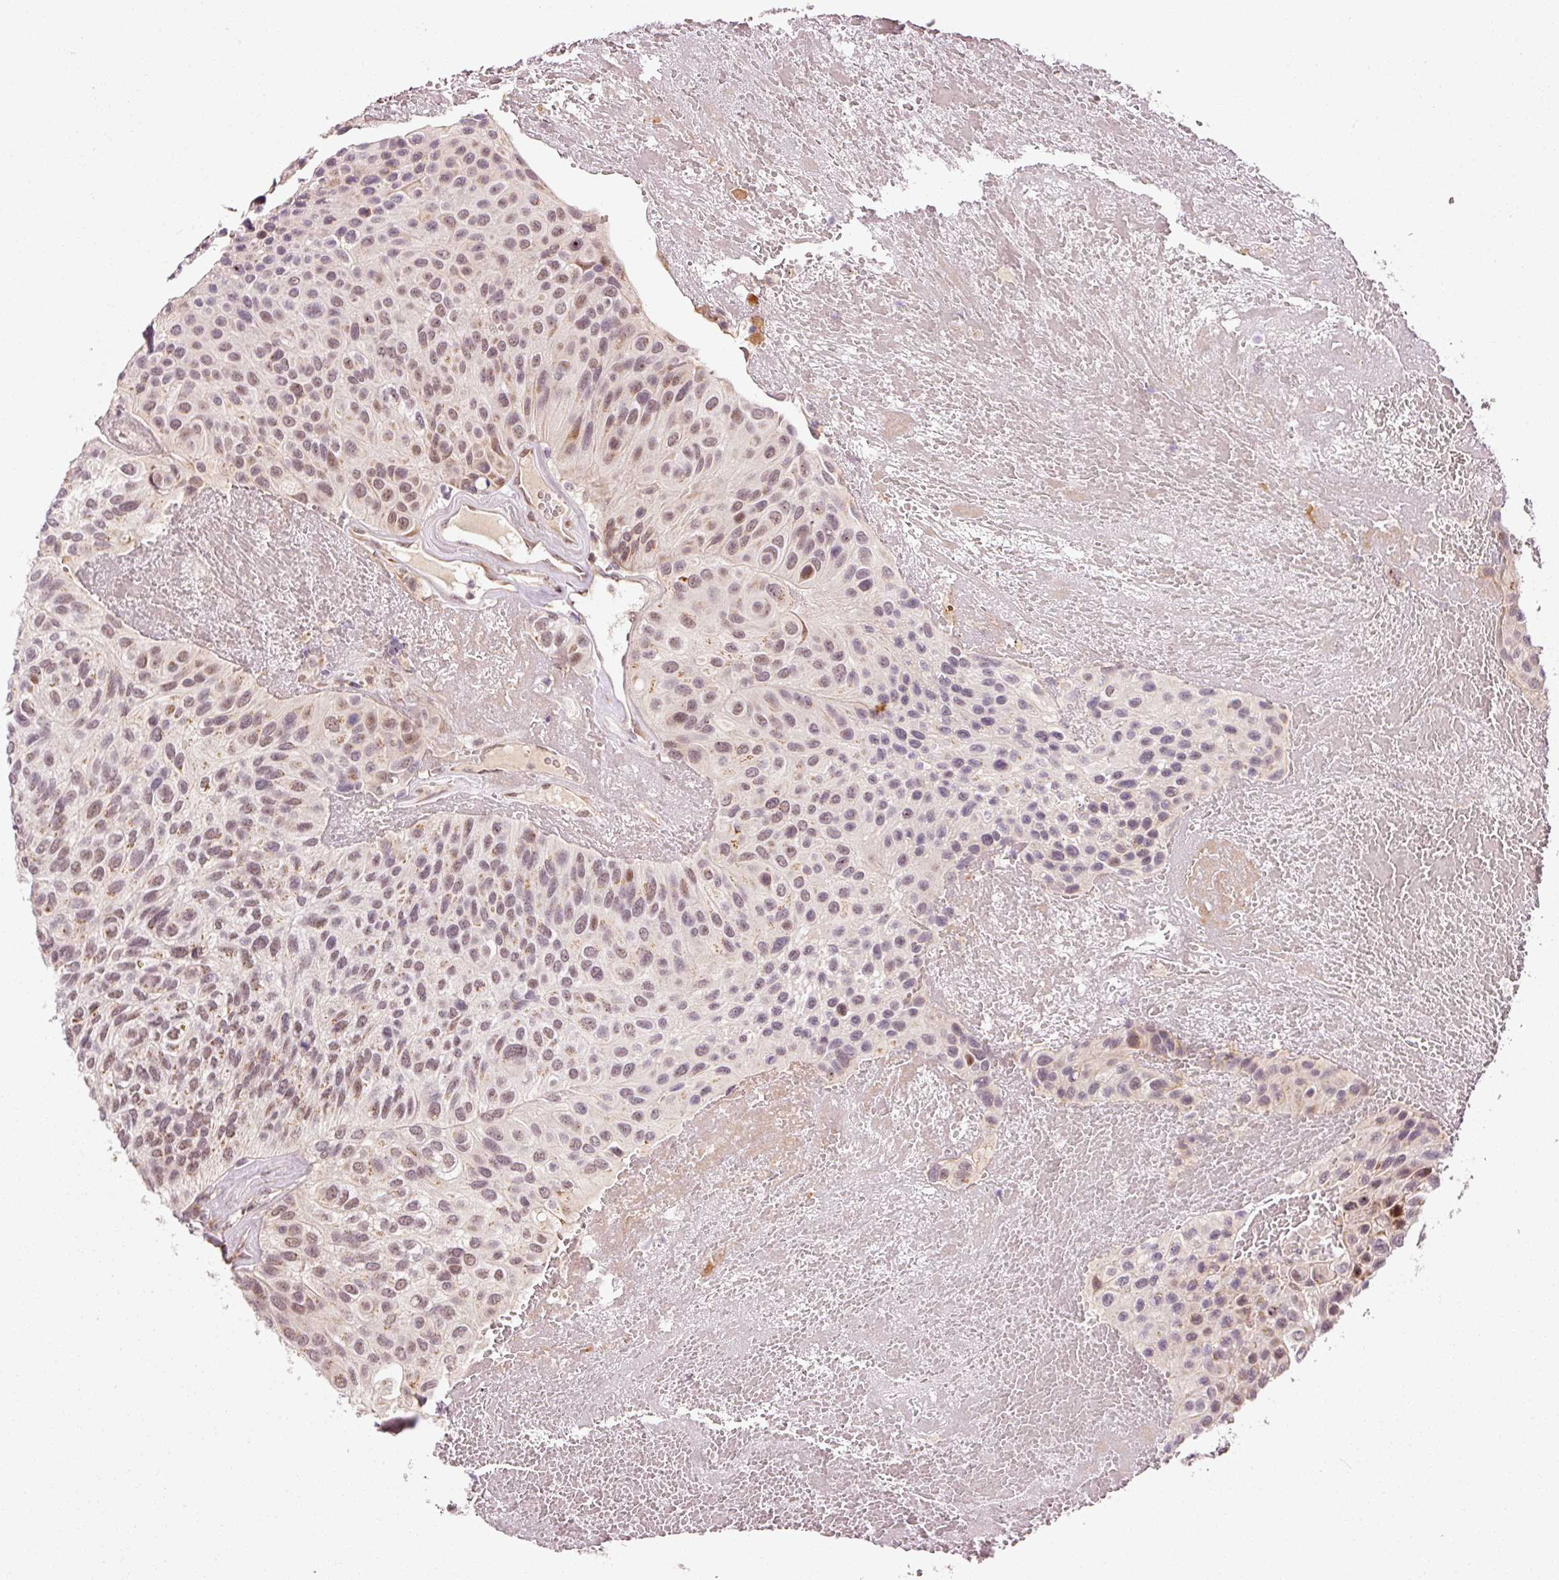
{"staining": {"intensity": "weak", "quantity": ">75%", "location": "cytoplasmic/membranous,nuclear"}, "tissue": "urothelial cancer", "cell_type": "Tumor cells", "image_type": "cancer", "snomed": [{"axis": "morphology", "description": "Urothelial carcinoma, High grade"}, {"axis": "topography", "description": "Urinary bladder"}], "caption": "The image demonstrates immunohistochemical staining of urothelial carcinoma (high-grade). There is weak cytoplasmic/membranous and nuclear positivity is identified in about >75% of tumor cells.", "gene": "ANKRD20A1", "patient": {"sex": "male", "age": 66}}